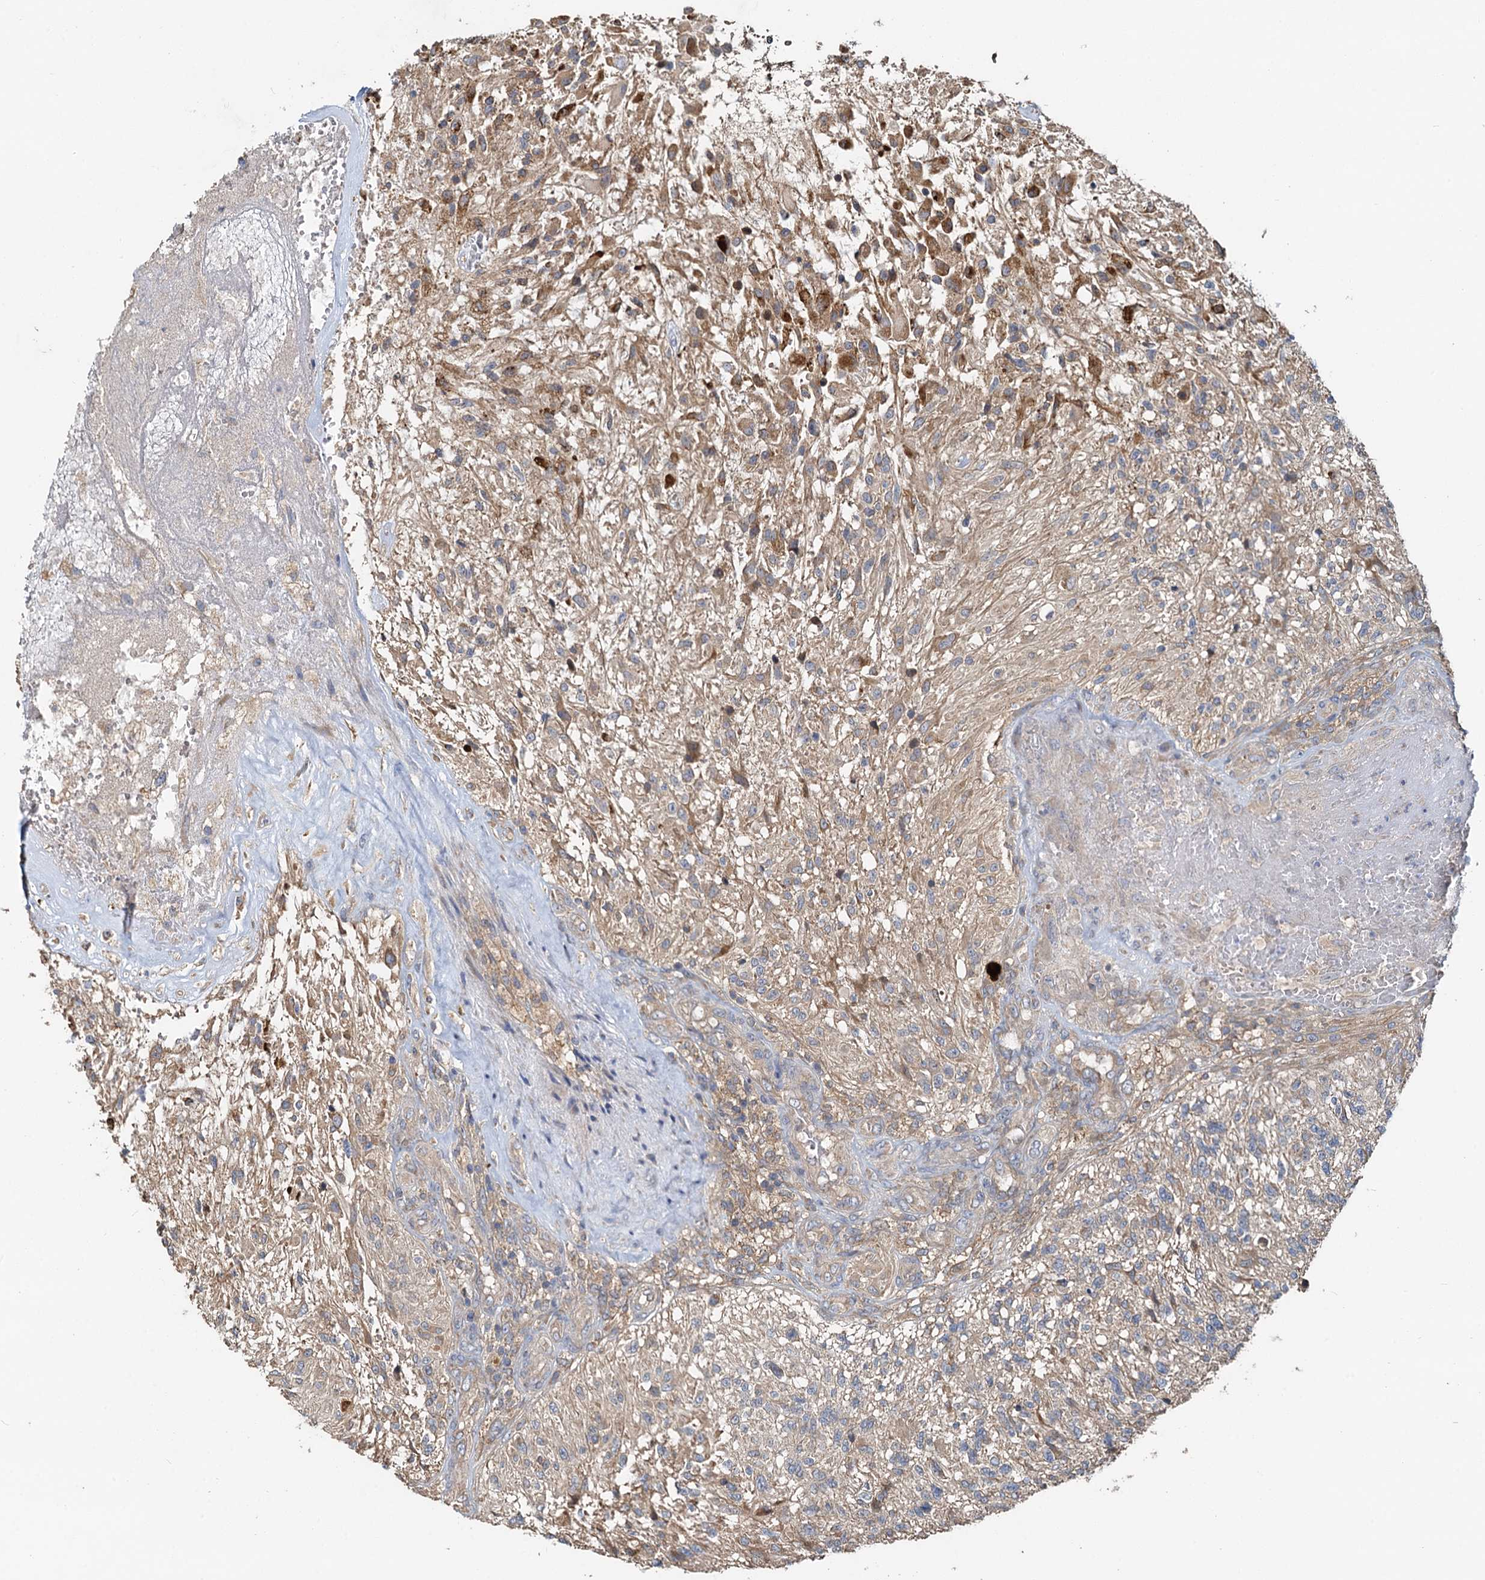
{"staining": {"intensity": "weak", "quantity": "25%-75%", "location": "cytoplasmic/membranous"}, "tissue": "glioma", "cell_type": "Tumor cells", "image_type": "cancer", "snomed": [{"axis": "morphology", "description": "Glioma, malignant, High grade"}, {"axis": "topography", "description": "Brain"}], "caption": "High-power microscopy captured an immunohistochemistry image of high-grade glioma (malignant), revealing weak cytoplasmic/membranous positivity in approximately 25%-75% of tumor cells. The staining is performed using DAB (3,3'-diaminobenzidine) brown chromogen to label protein expression. The nuclei are counter-stained blue using hematoxylin.", "gene": "HYI", "patient": {"sex": "male", "age": 56}}